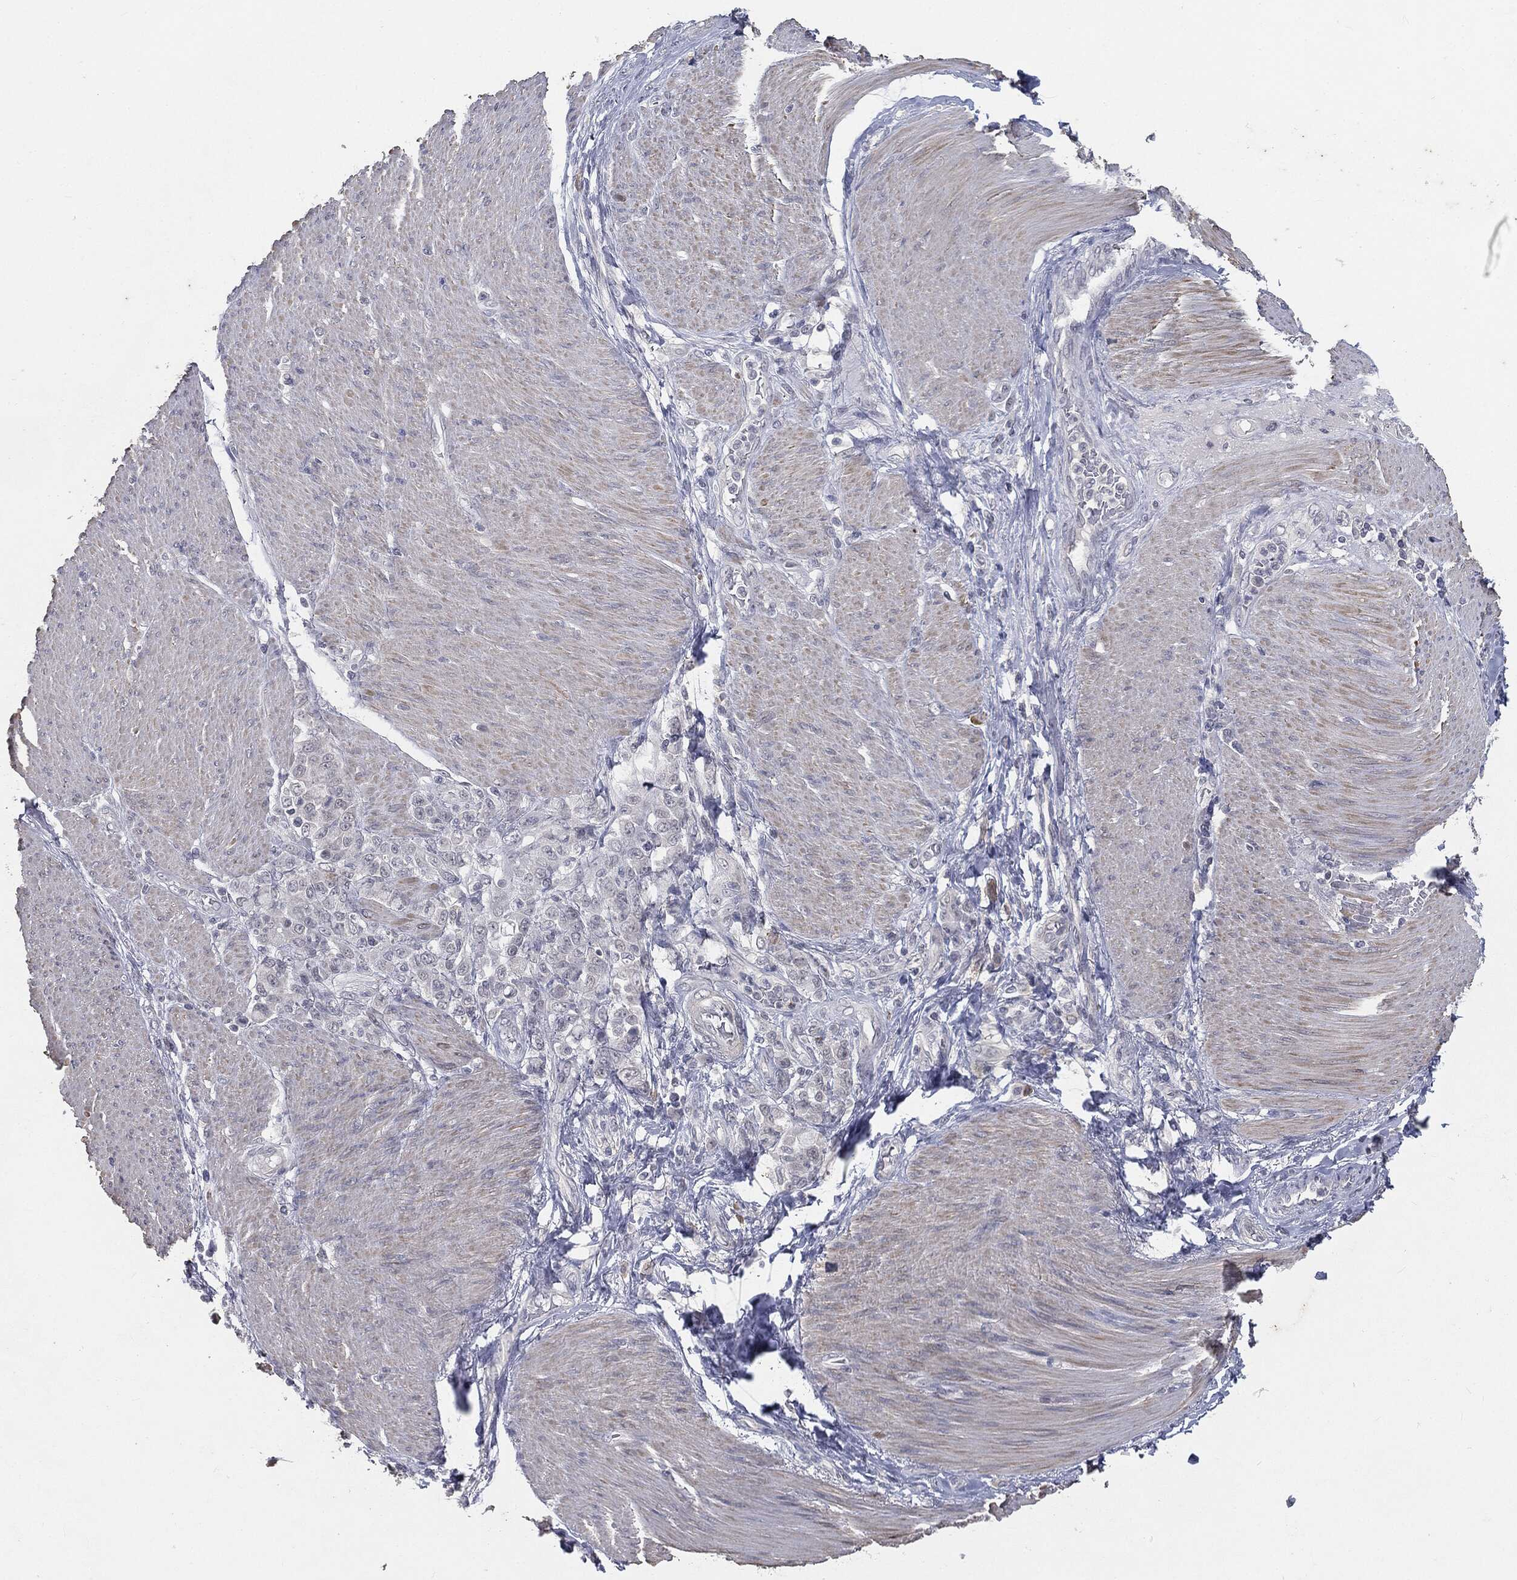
{"staining": {"intensity": "negative", "quantity": "none", "location": "none"}, "tissue": "stomach cancer", "cell_type": "Tumor cells", "image_type": "cancer", "snomed": [{"axis": "morphology", "description": "Adenocarcinoma, NOS"}, {"axis": "topography", "description": "Stomach"}], "caption": "The image displays no significant expression in tumor cells of adenocarcinoma (stomach).", "gene": "SLC2A2", "patient": {"sex": "female", "age": 79}}